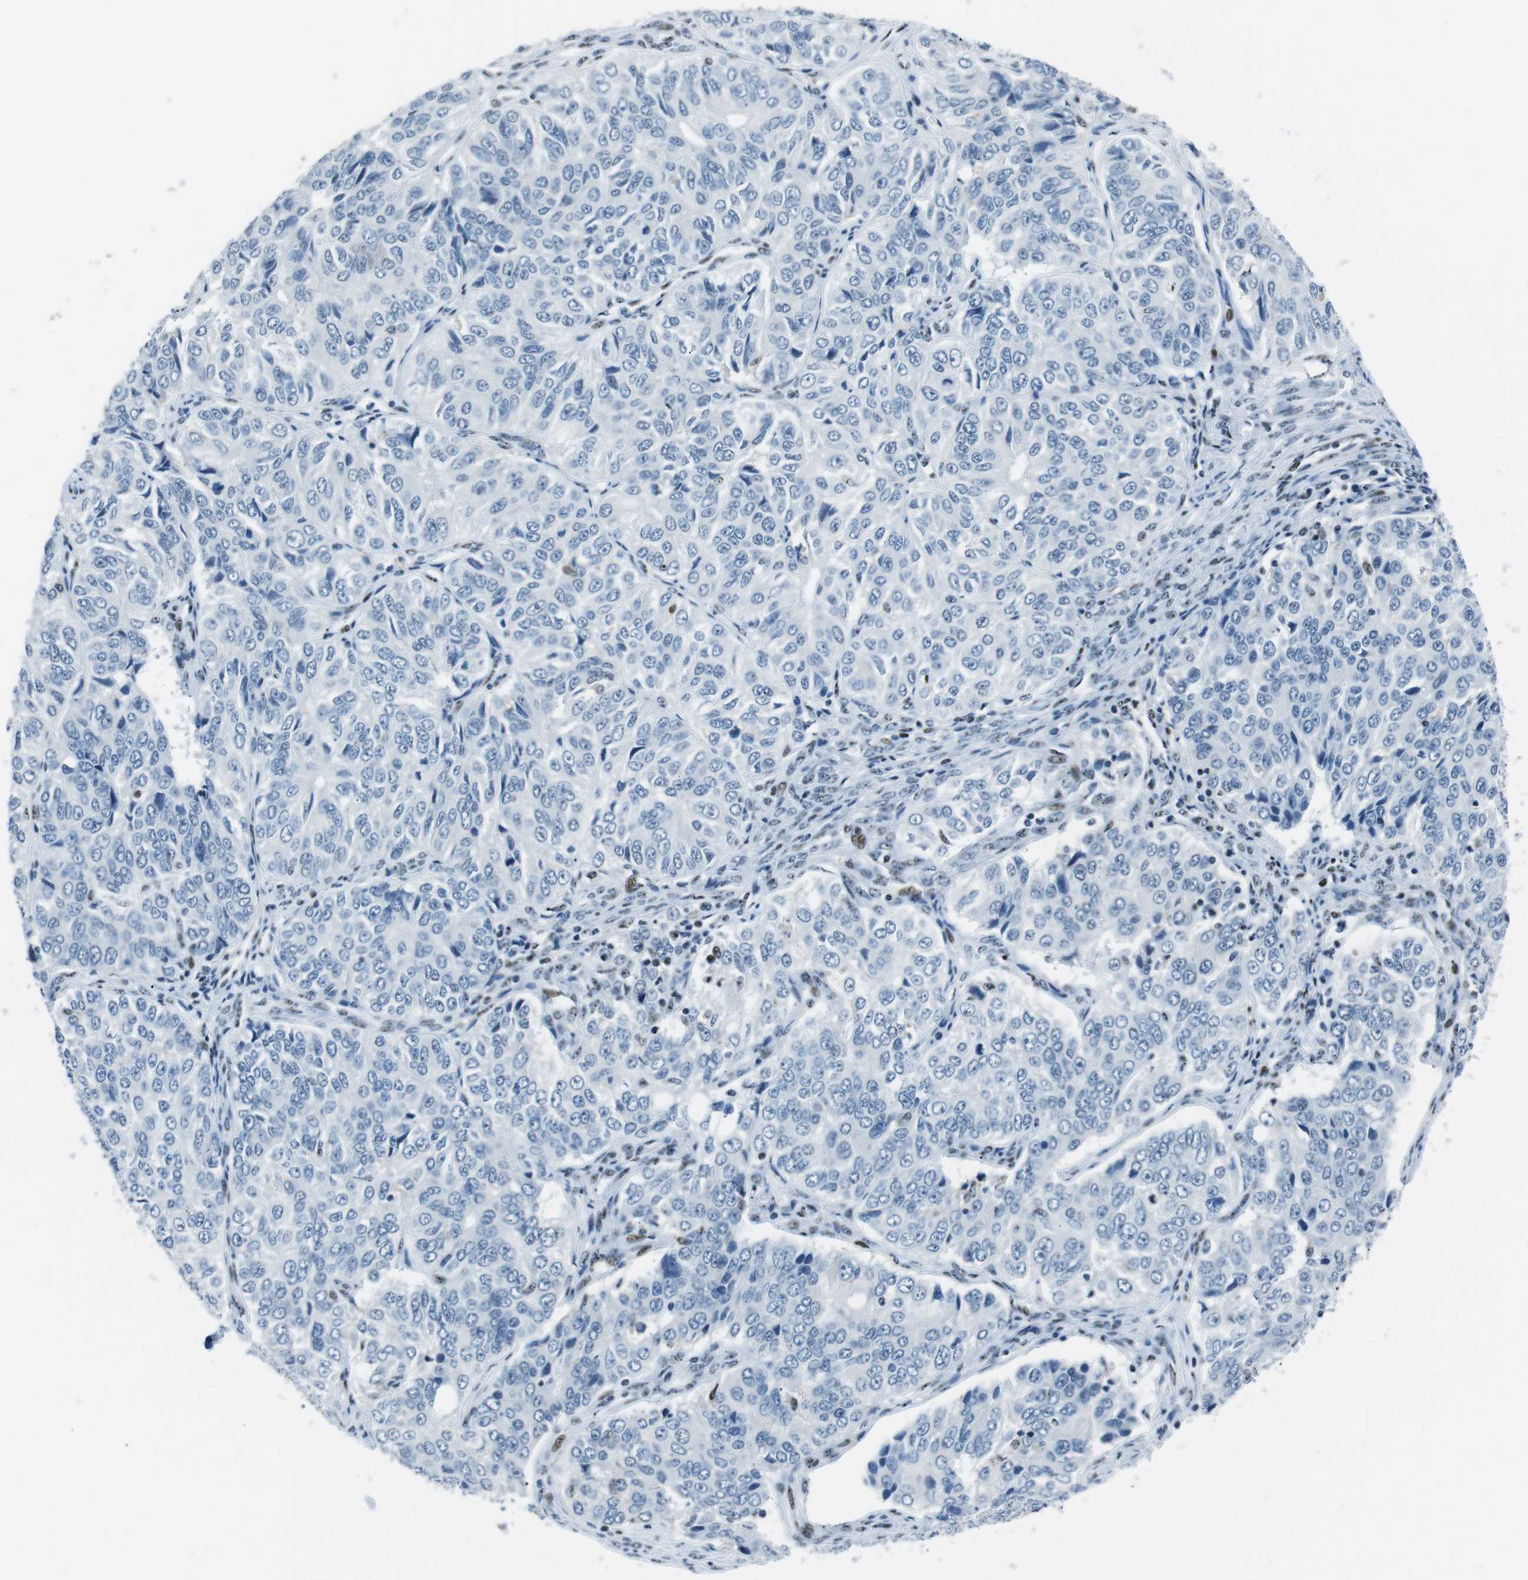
{"staining": {"intensity": "negative", "quantity": "none", "location": "none"}, "tissue": "ovarian cancer", "cell_type": "Tumor cells", "image_type": "cancer", "snomed": [{"axis": "morphology", "description": "Carcinoma, endometroid"}, {"axis": "topography", "description": "Ovary"}], "caption": "Ovarian cancer stained for a protein using IHC demonstrates no expression tumor cells.", "gene": "PML", "patient": {"sex": "female", "age": 51}}